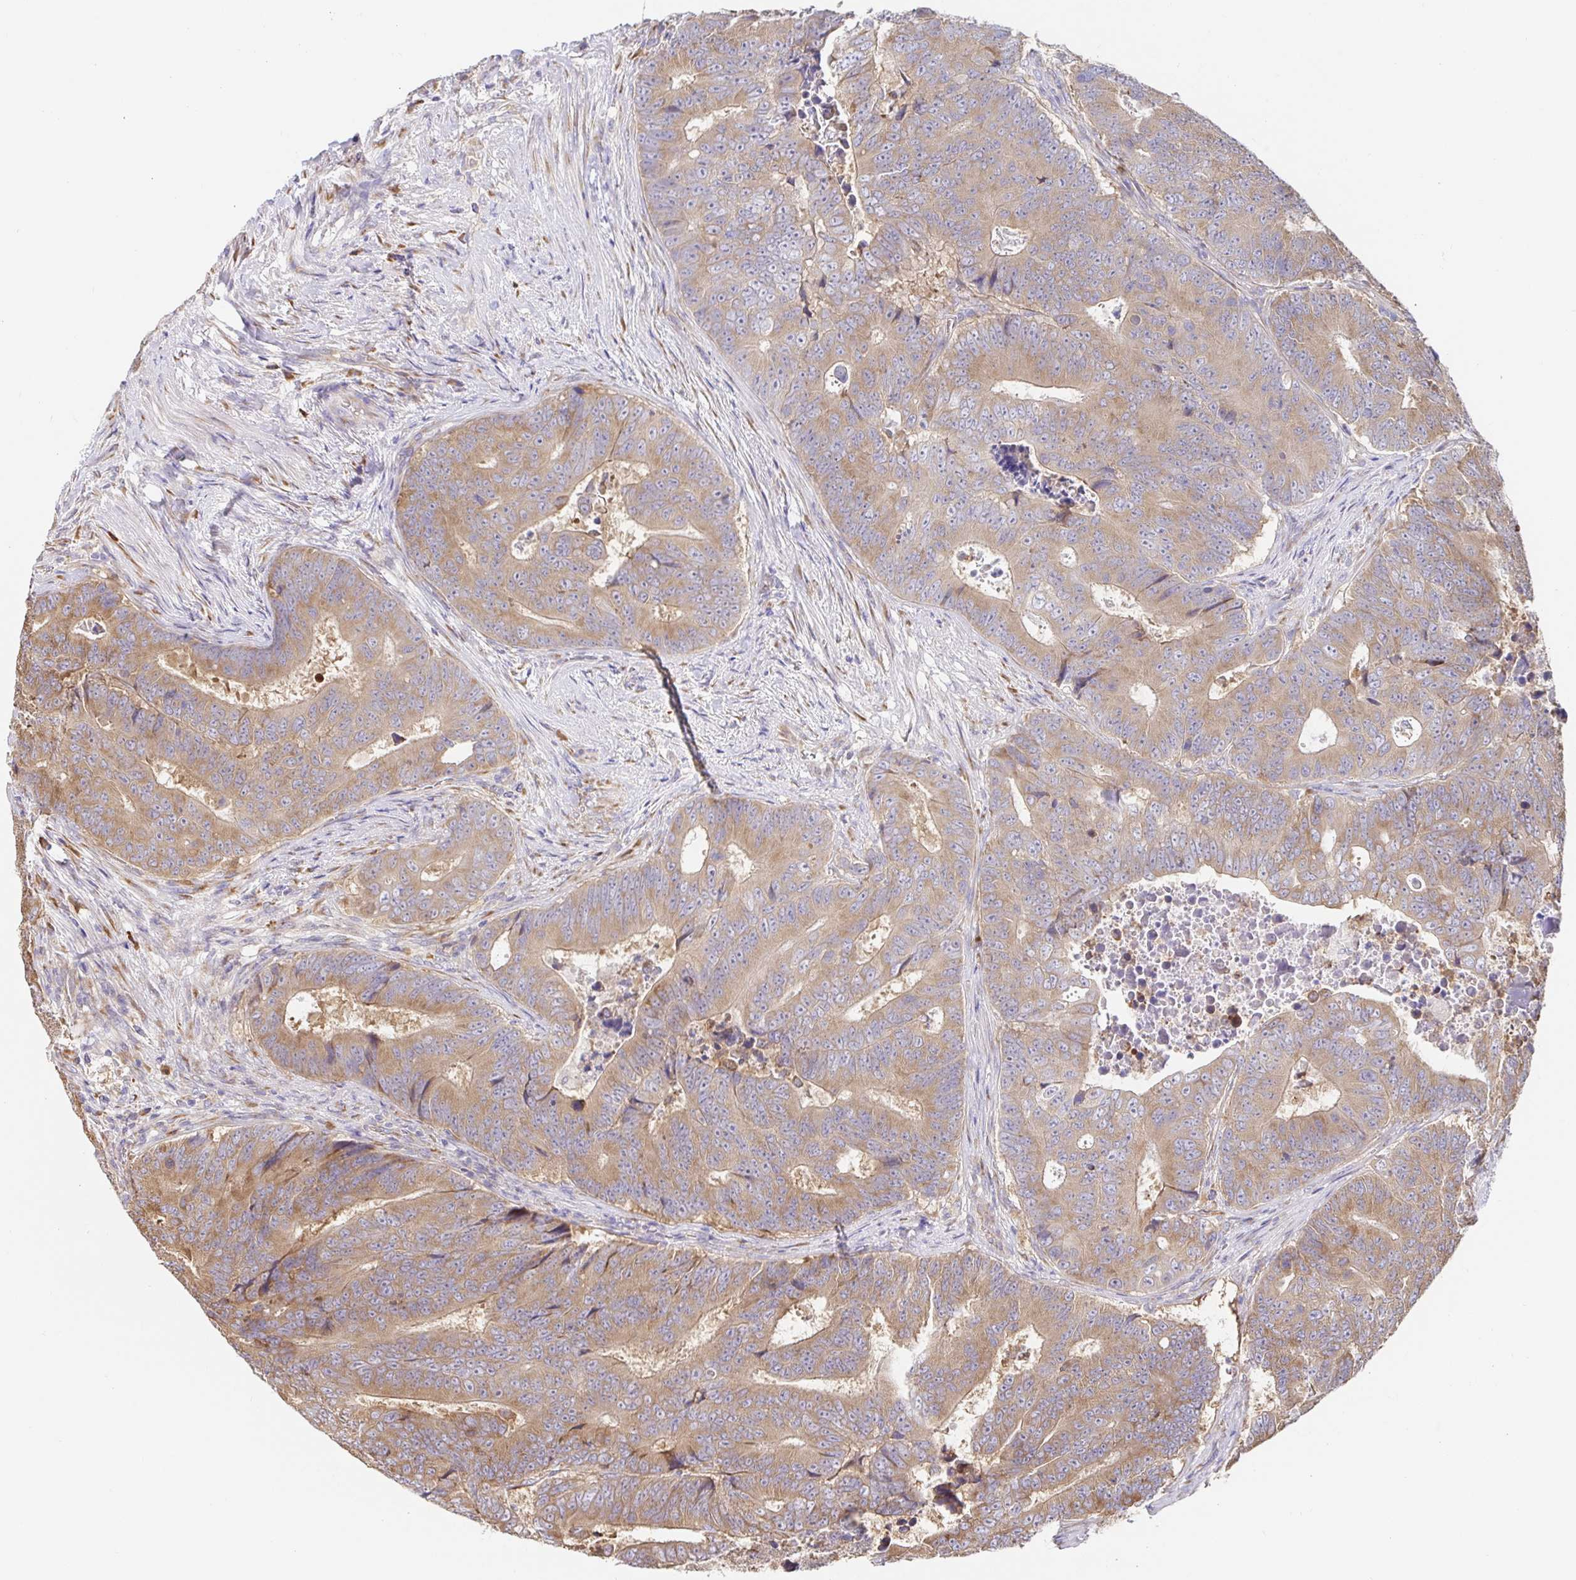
{"staining": {"intensity": "moderate", "quantity": ">75%", "location": "cytoplasmic/membranous"}, "tissue": "colorectal cancer", "cell_type": "Tumor cells", "image_type": "cancer", "snomed": [{"axis": "morphology", "description": "Adenocarcinoma, NOS"}, {"axis": "topography", "description": "Colon"}], "caption": "This micrograph demonstrates immunohistochemistry staining of colorectal cancer (adenocarcinoma), with medium moderate cytoplasmic/membranous positivity in about >75% of tumor cells.", "gene": "PDPK1", "patient": {"sex": "female", "age": 48}}